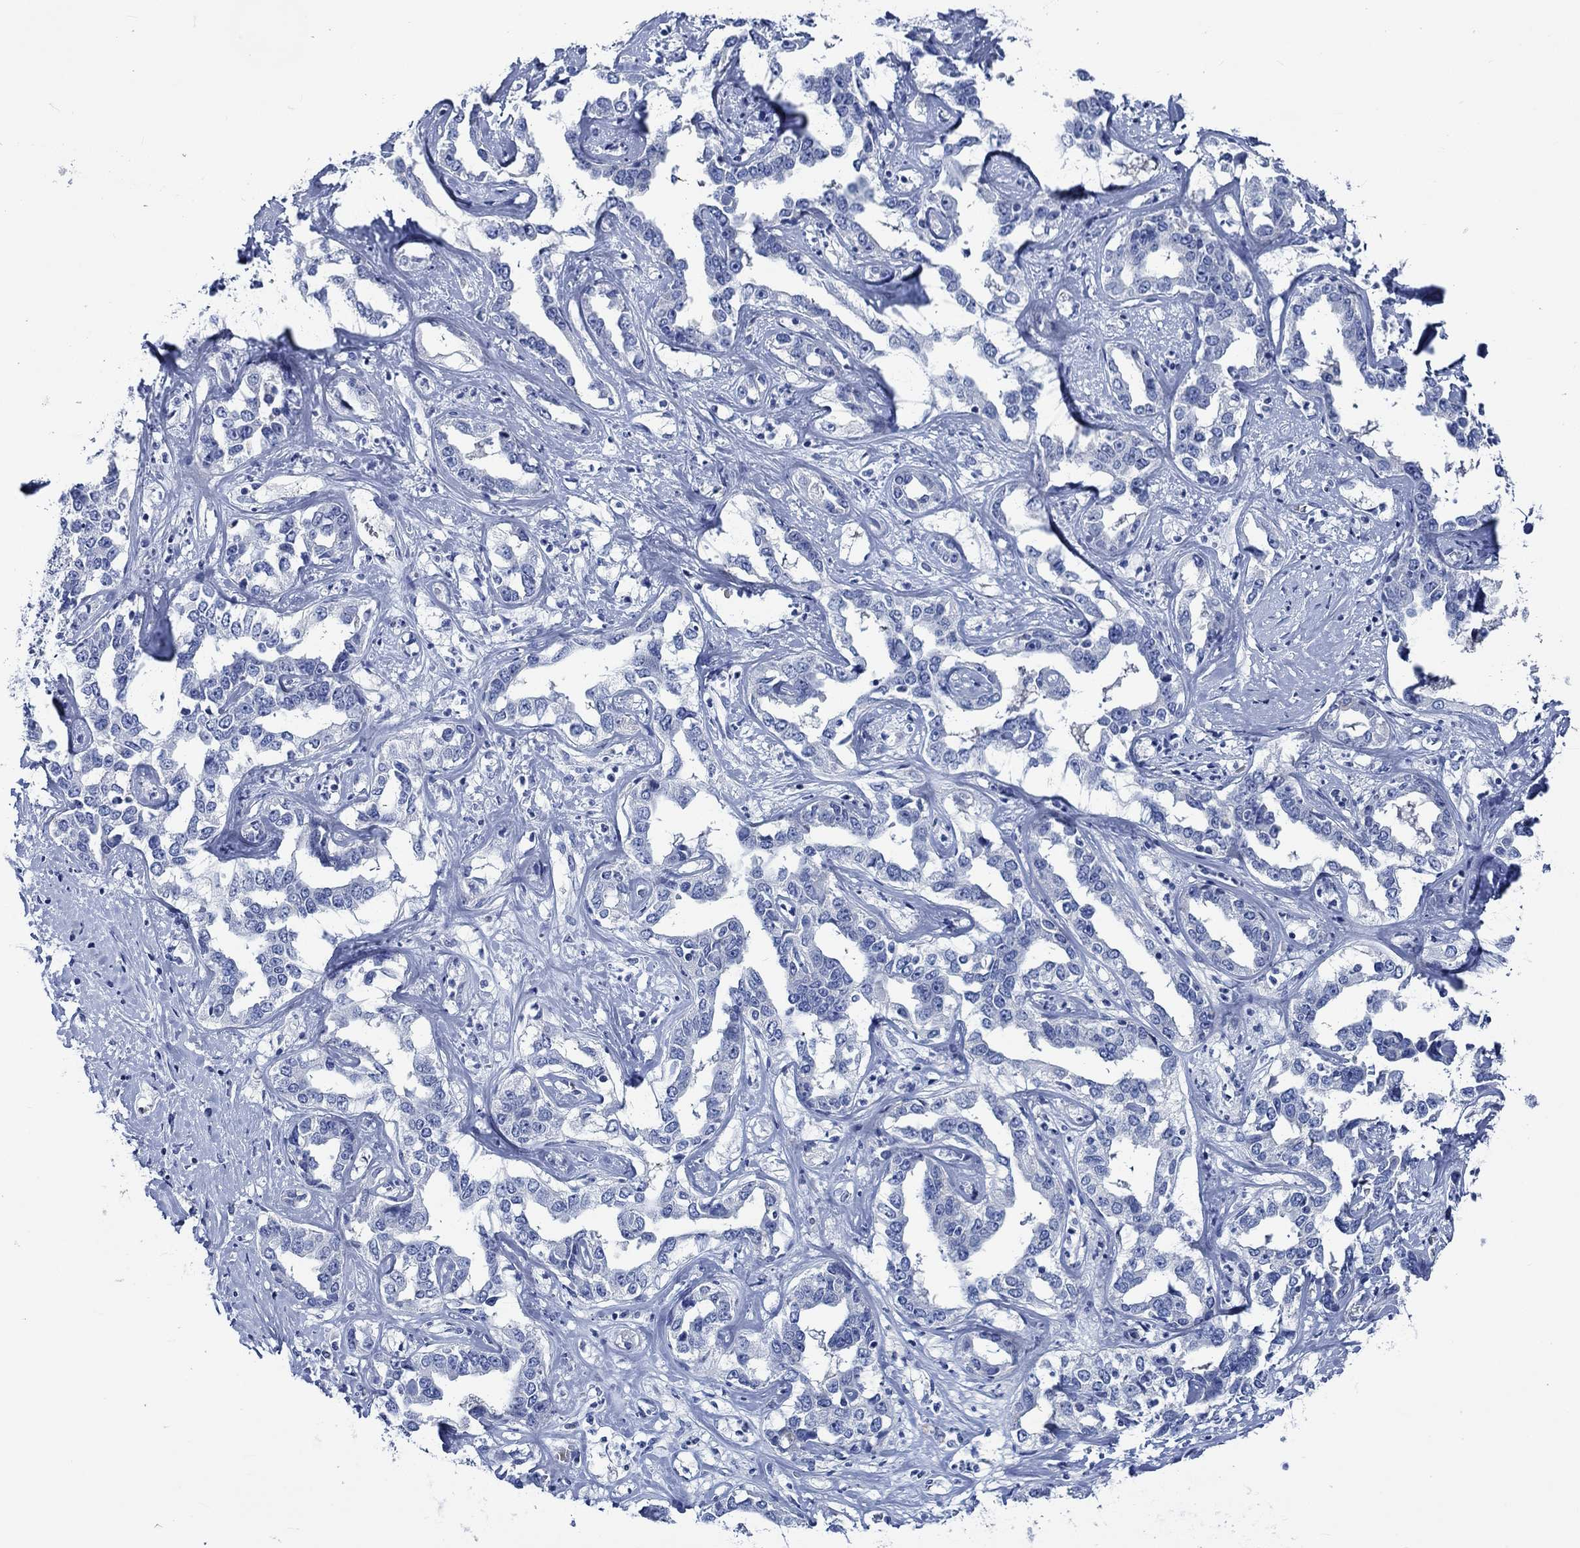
{"staining": {"intensity": "negative", "quantity": "none", "location": "none"}, "tissue": "liver cancer", "cell_type": "Tumor cells", "image_type": "cancer", "snomed": [{"axis": "morphology", "description": "Cholangiocarcinoma"}, {"axis": "topography", "description": "Liver"}], "caption": "Protein analysis of cholangiocarcinoma (liver) exhibits no significant staining in tumor cells.", "gene": "SVEP1", "patient": {"sex": "male", "age": 59}}